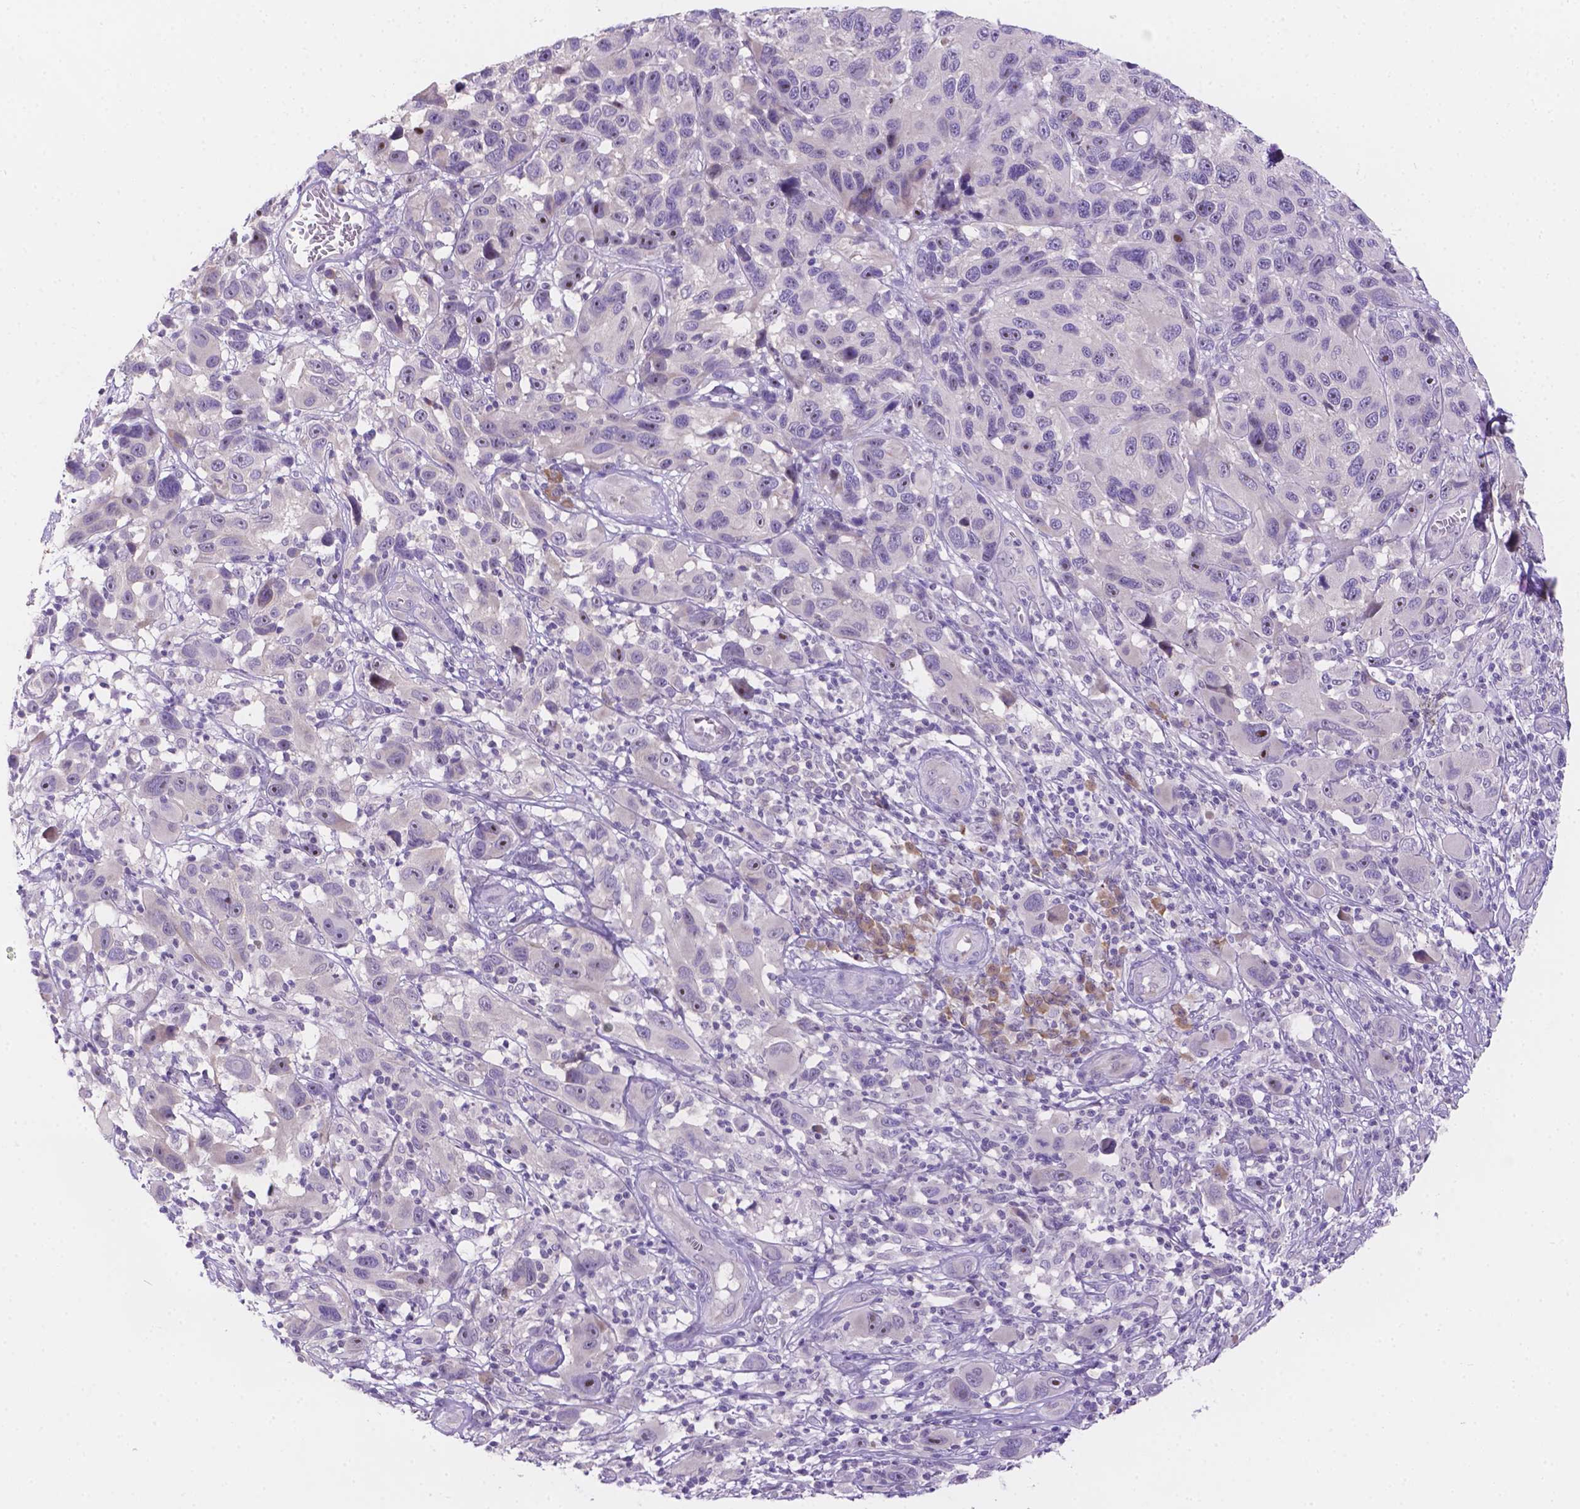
{"staining": {"intensity": "negative", "quantity": "none", "location": "none"}, "tissue": "melanoma", "cell_type": "Tumor cells", "image_type": "cancer", "snomed": [{"axis": "morphology", "description": "Malignant melanoma, NOS"}, {"axis": "topography", "description": "Skin"}], "caption": "Immunohistochemistry photomicrograph of neoplastic tissue: melanoma stained with DAB demonstrates no significant protein expression in tumor cells.", "gene": "CD96", "patient": {"sex": "male", "age": 53}}